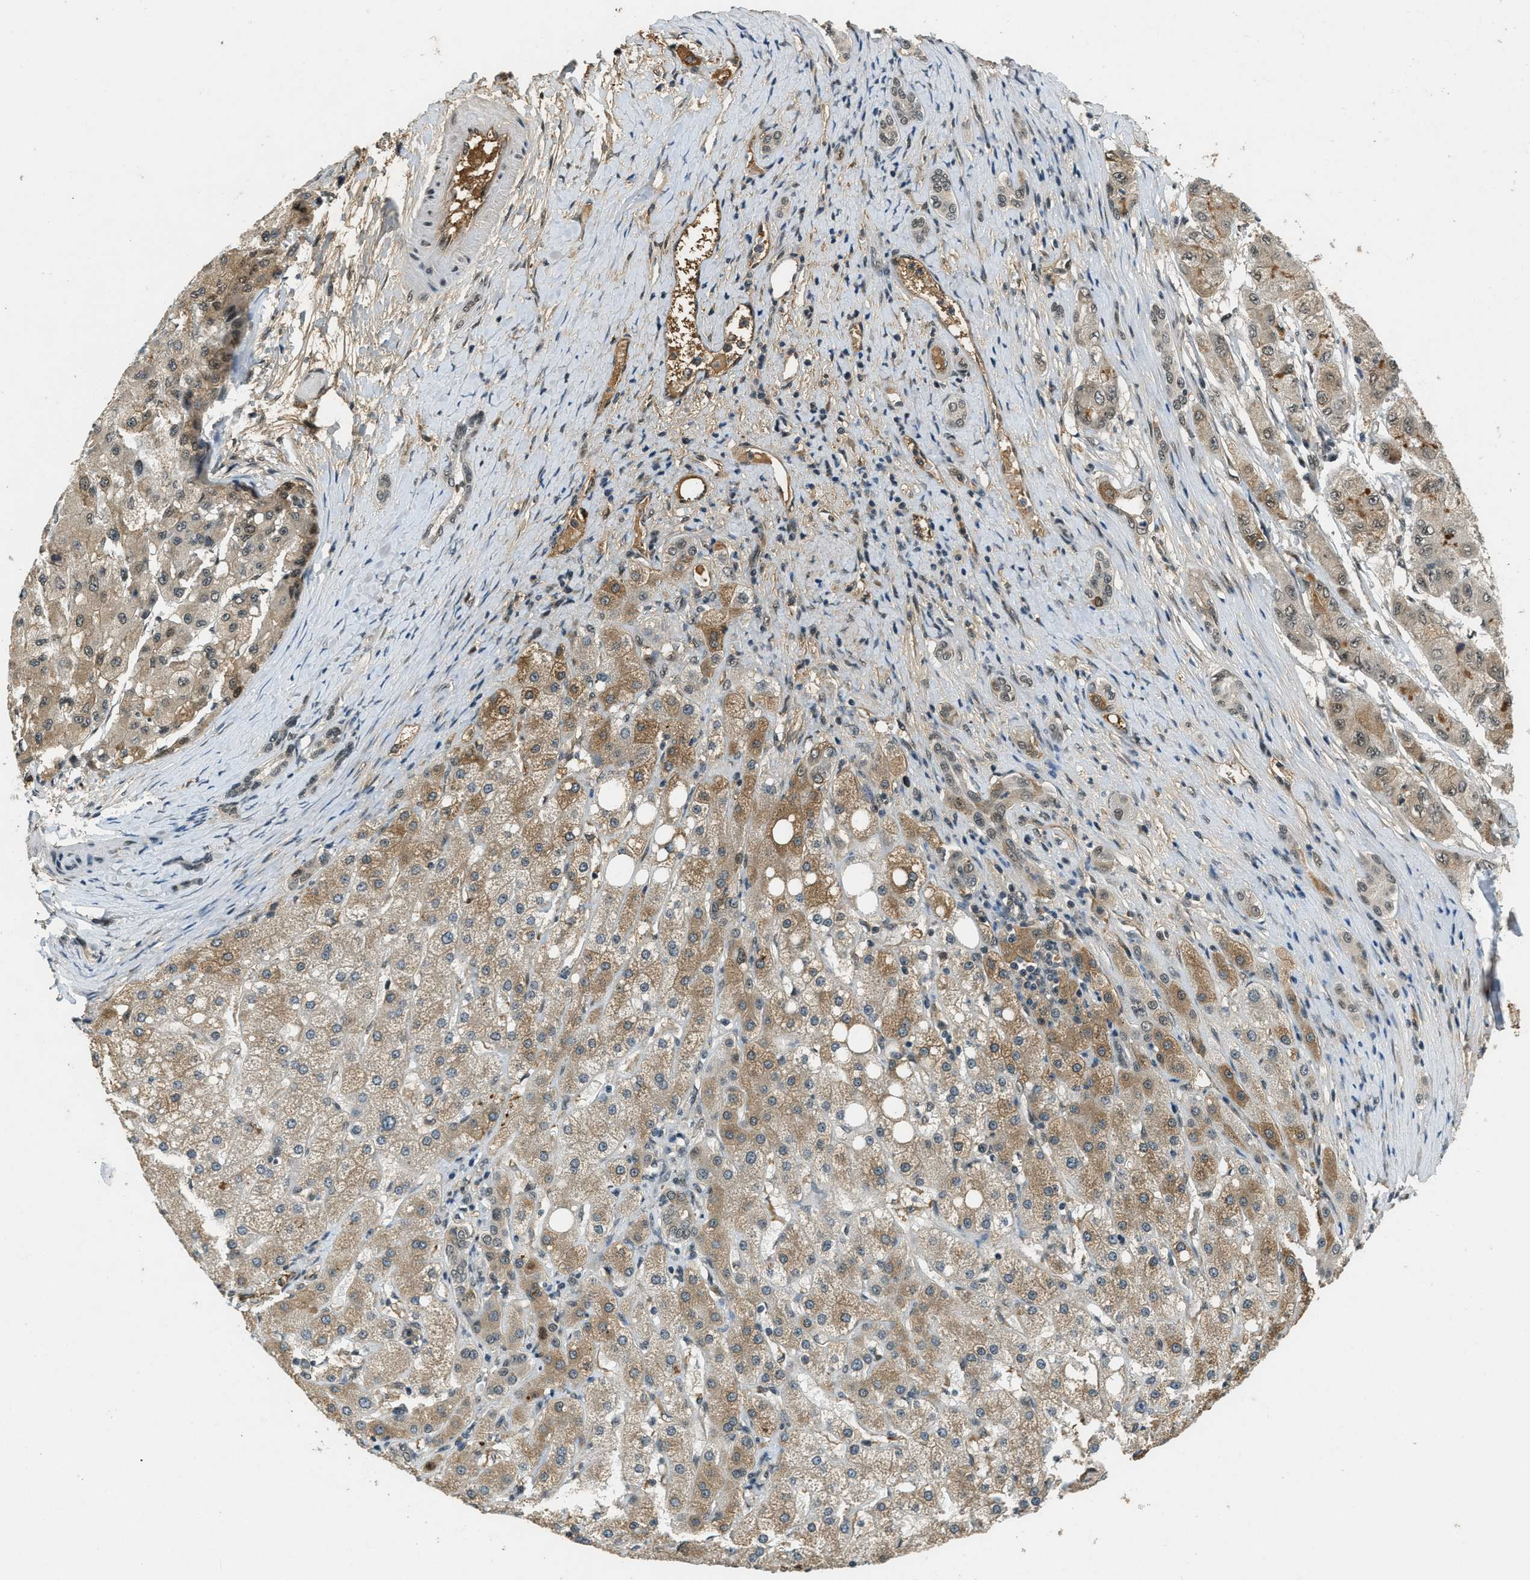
{"staining": {"intensity": "moderate", "quantity": "25%-75%", "location": "cytoplasmic/membranous,nuclear"}, "tissue": "liver cancer", "cell_type": "Tumor cells", "image_type": "cancer", "snomed": [{"axis": "morphology", "description": "Carcinoma, Hepatocellular, NOS"}, {"axis": "topography", "description": "Liver"}], "caption": "High-magnification brightfield microscopy of hepatocellular carcinoma (liver) stained with DAB (brown) and counterstained with hematoxylin (blue). tumor cells exhibit moderate cytoplasmic/membranous and nuclear staining is present in approximately25%-75% of cells. (IHC, brightfield microscopy, high magnification).", "gene": "ZNF148", "patient": {"sex": "male", "age": 80}}